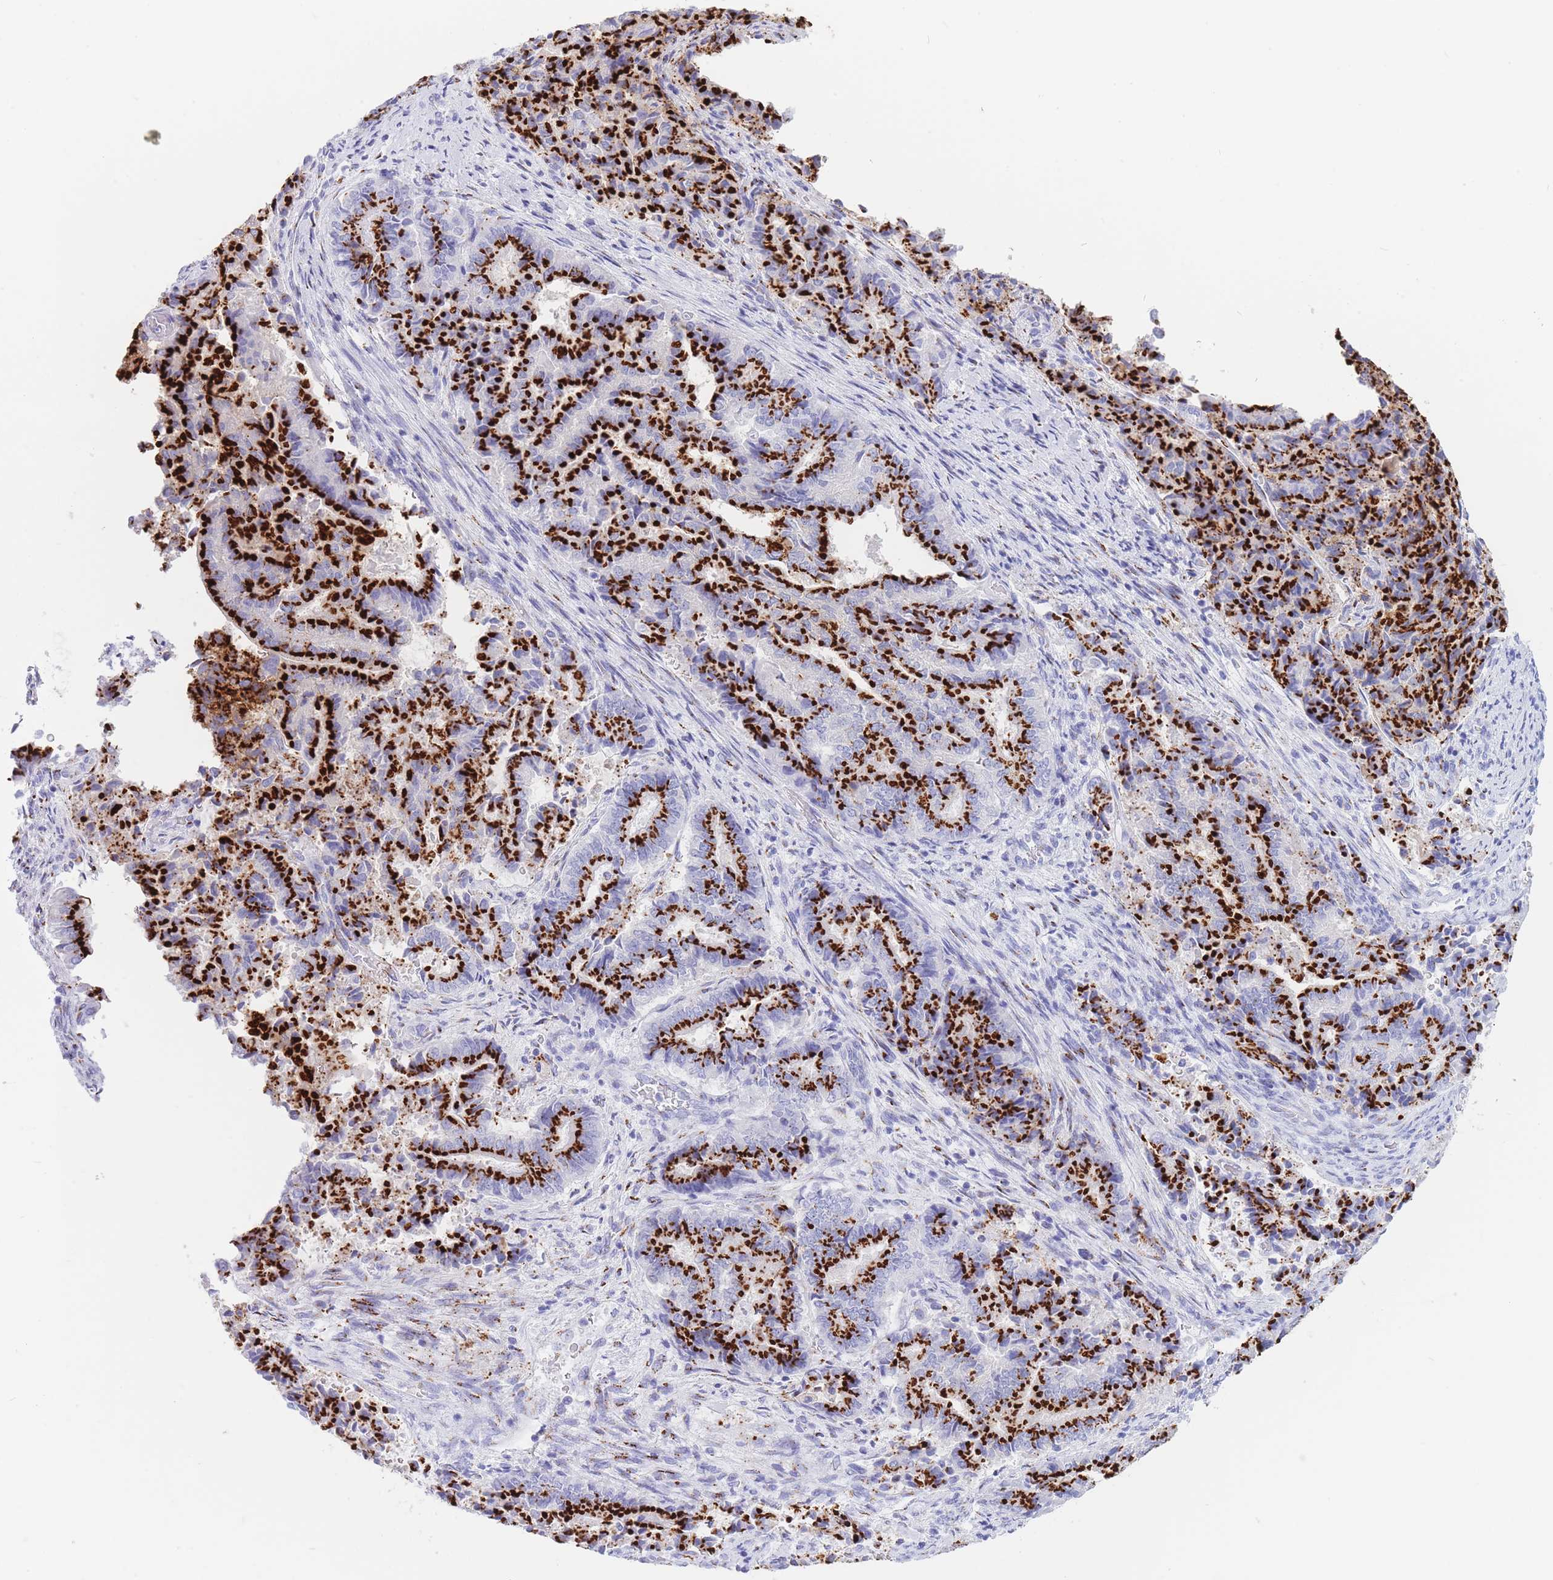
{"staining": {"intensity": "strong", "quantity": ">75%", "location": "cytoplasmic/membranous"}, "tissue": "endometrial cancer", "cell_type": "Tumor cells", "image_type": "cancer", "snomed": [{"axis": "morphology", "description": "Adenocarcinoma, NOS"}, {"axis": "topography", "description": "Endometrium"}], "caption": "Protein expression analysis of endometrial adenocarcinoma demonstrates strong cytoplasmic/membranous staining in about >75% of tumor cells.", "gene": "FAM3C", "patient": {"sex": "female", "age": 80}}